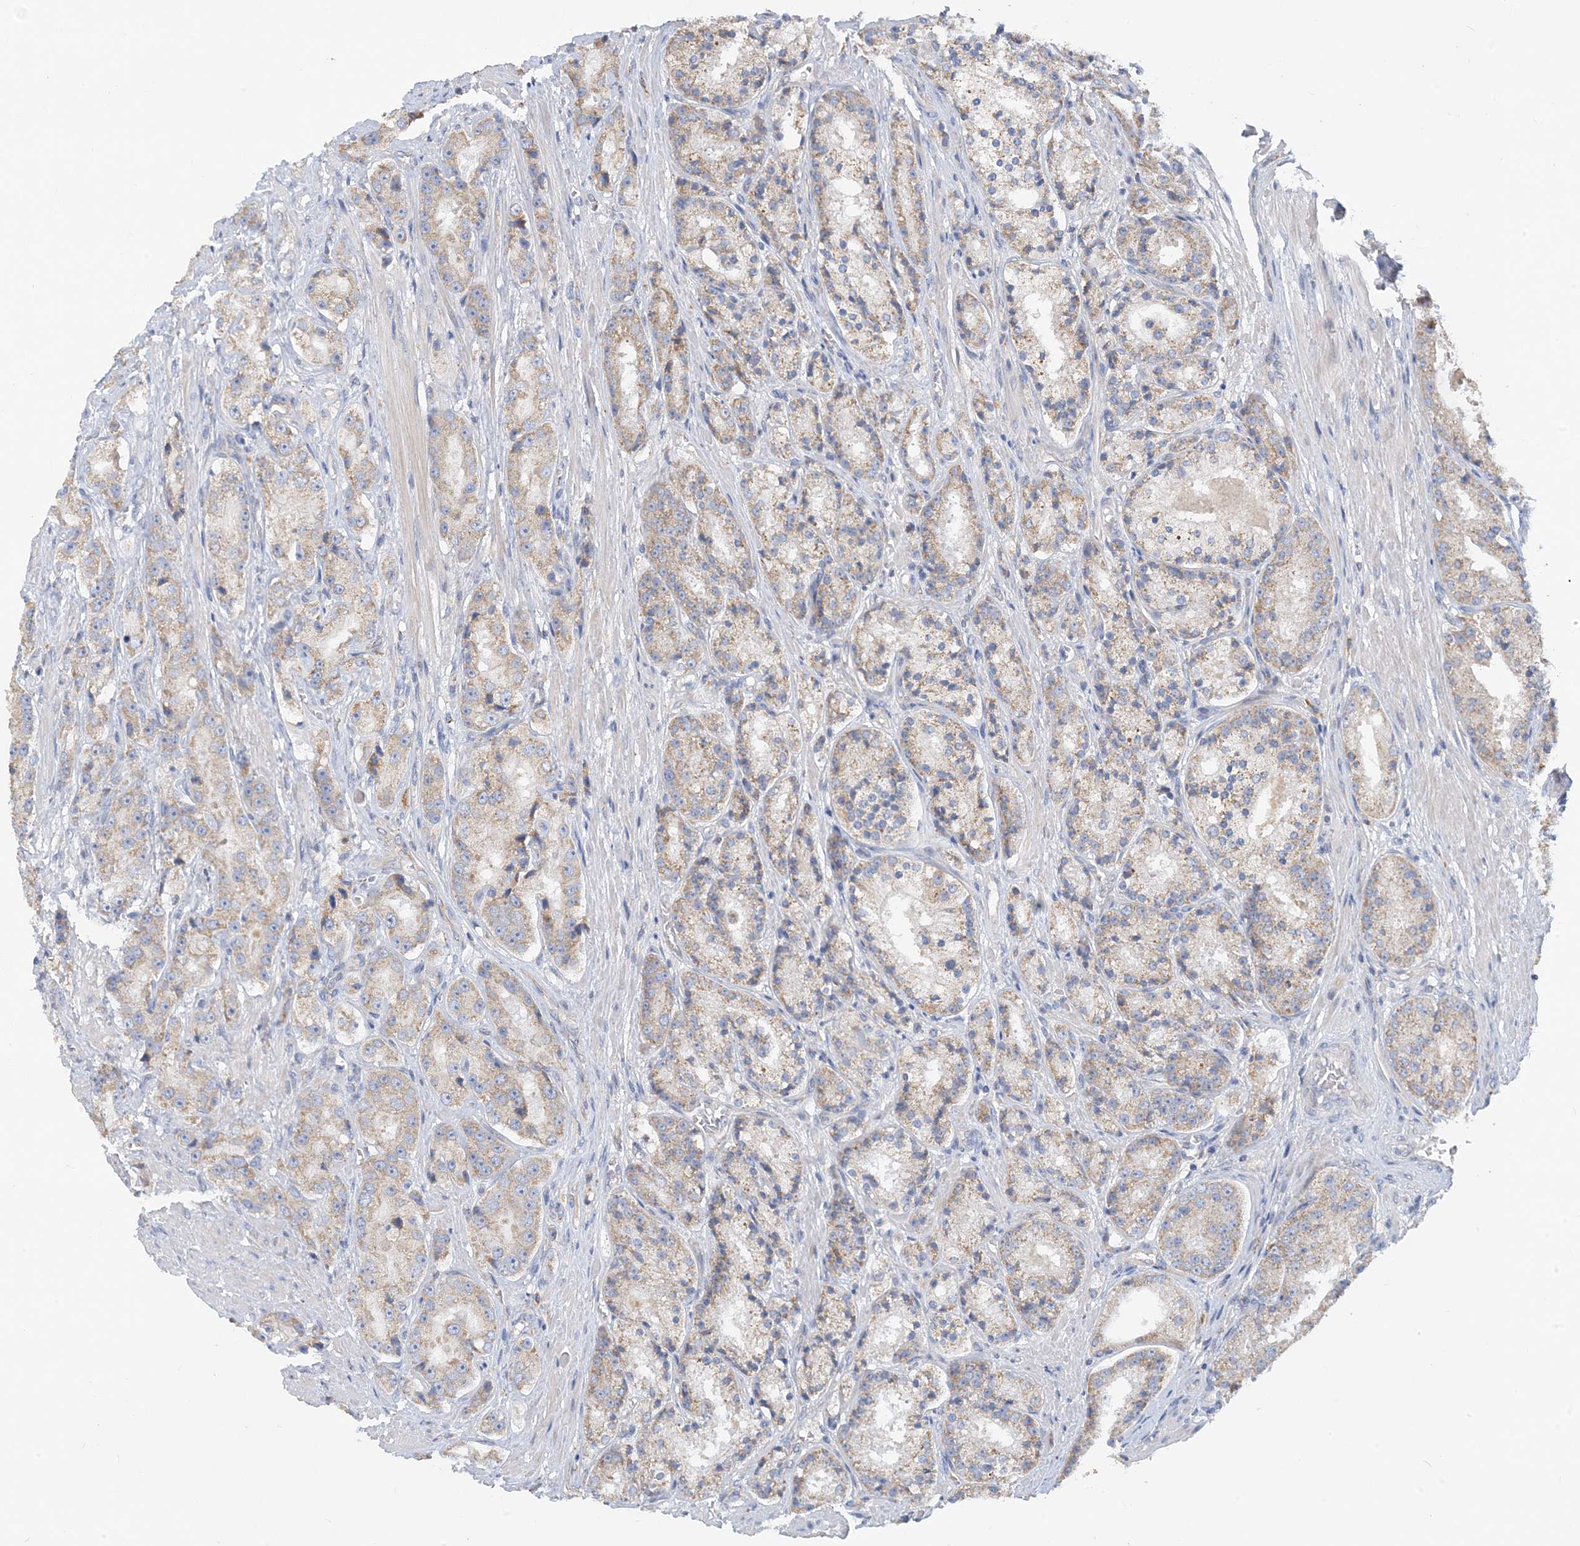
{"staining": {"intensity": "weak", "quantity": ">75%", "location": "cytoplasmic/membranous"}, "tissue": "prostate cancer", "cell_type": "Tumor cells", "image_type": "cancer", "snomed": [{"axis": "morphology", "description": "Adenocarcinoma, High grade"}, {"axis": "topography", "description": "Prostate"}], "caption": "Immunohistochemistry (IHC) (DAB (3,3'-diaminobenzidine)) staining of human prostate cancer displays weak cytoplasmic/membranous protein positivity in approximately >75% of tumor cells. The protein of interest is stained brown, and the nuclei are stained in blue (DAB IHC with brightfield microscopy, high magnification).", "gene": "ZCCHC18", "patient": {"sex": "male", "age": 60}}